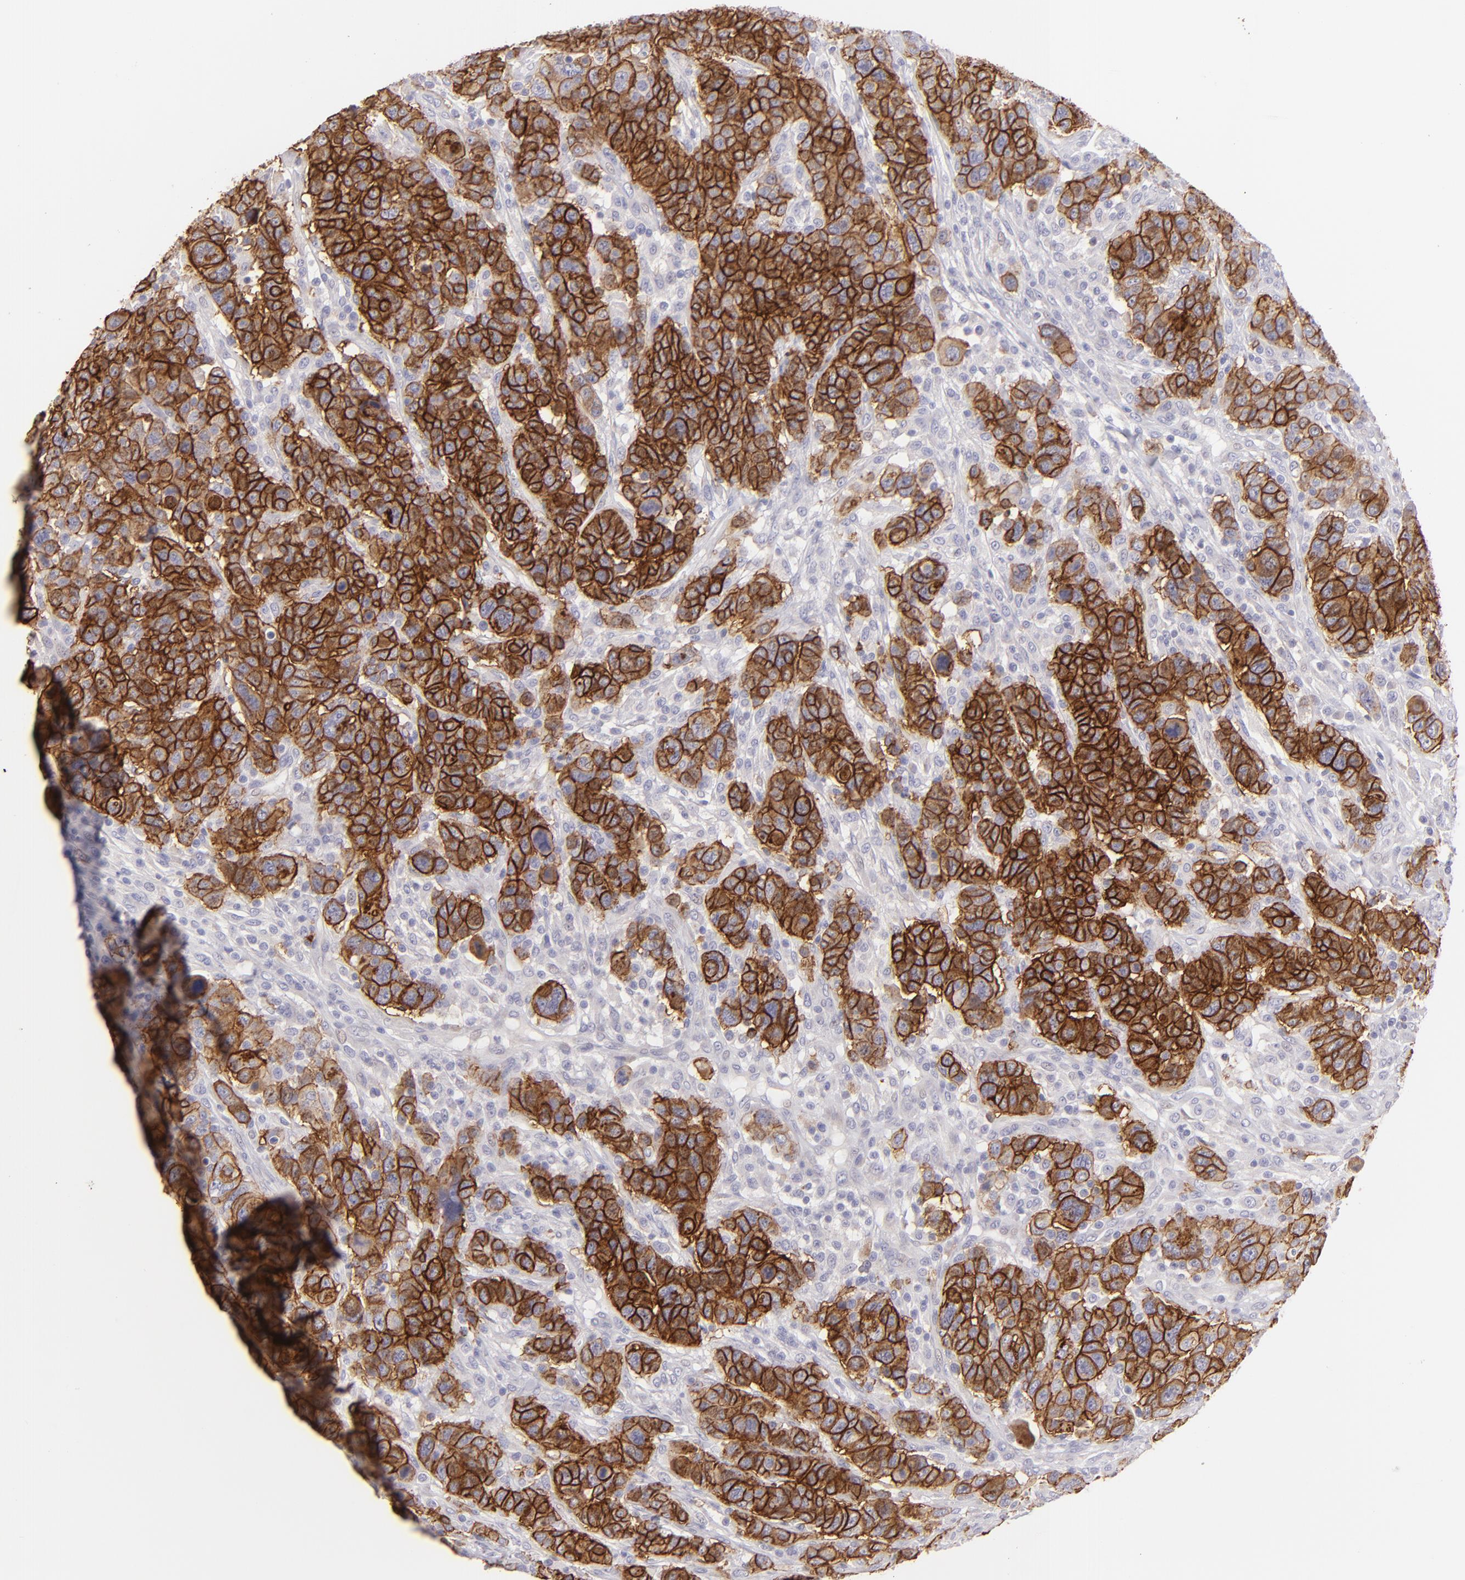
{"staining": {"intensity": "strong", "quantity": ">75%", "location": "cytoplasmic/membranous"}, "tissue": "breast cancer", "cell_type": "Tumor cells", "image_type": "cancer", "snomed": [{"axis": "morphology", "description": "Duct carcinoma"}, {"axis": "topography", "description": "Breast"}], "caption": "Invasive ductal carcinoma (breast) was stained to show a protein in brown. There is high levels of strong cytoplasmic/membranous staining in about >75% of tumor cells.", "gene": "CLDN4", "patient": {"sex": "female", "age": 37}}